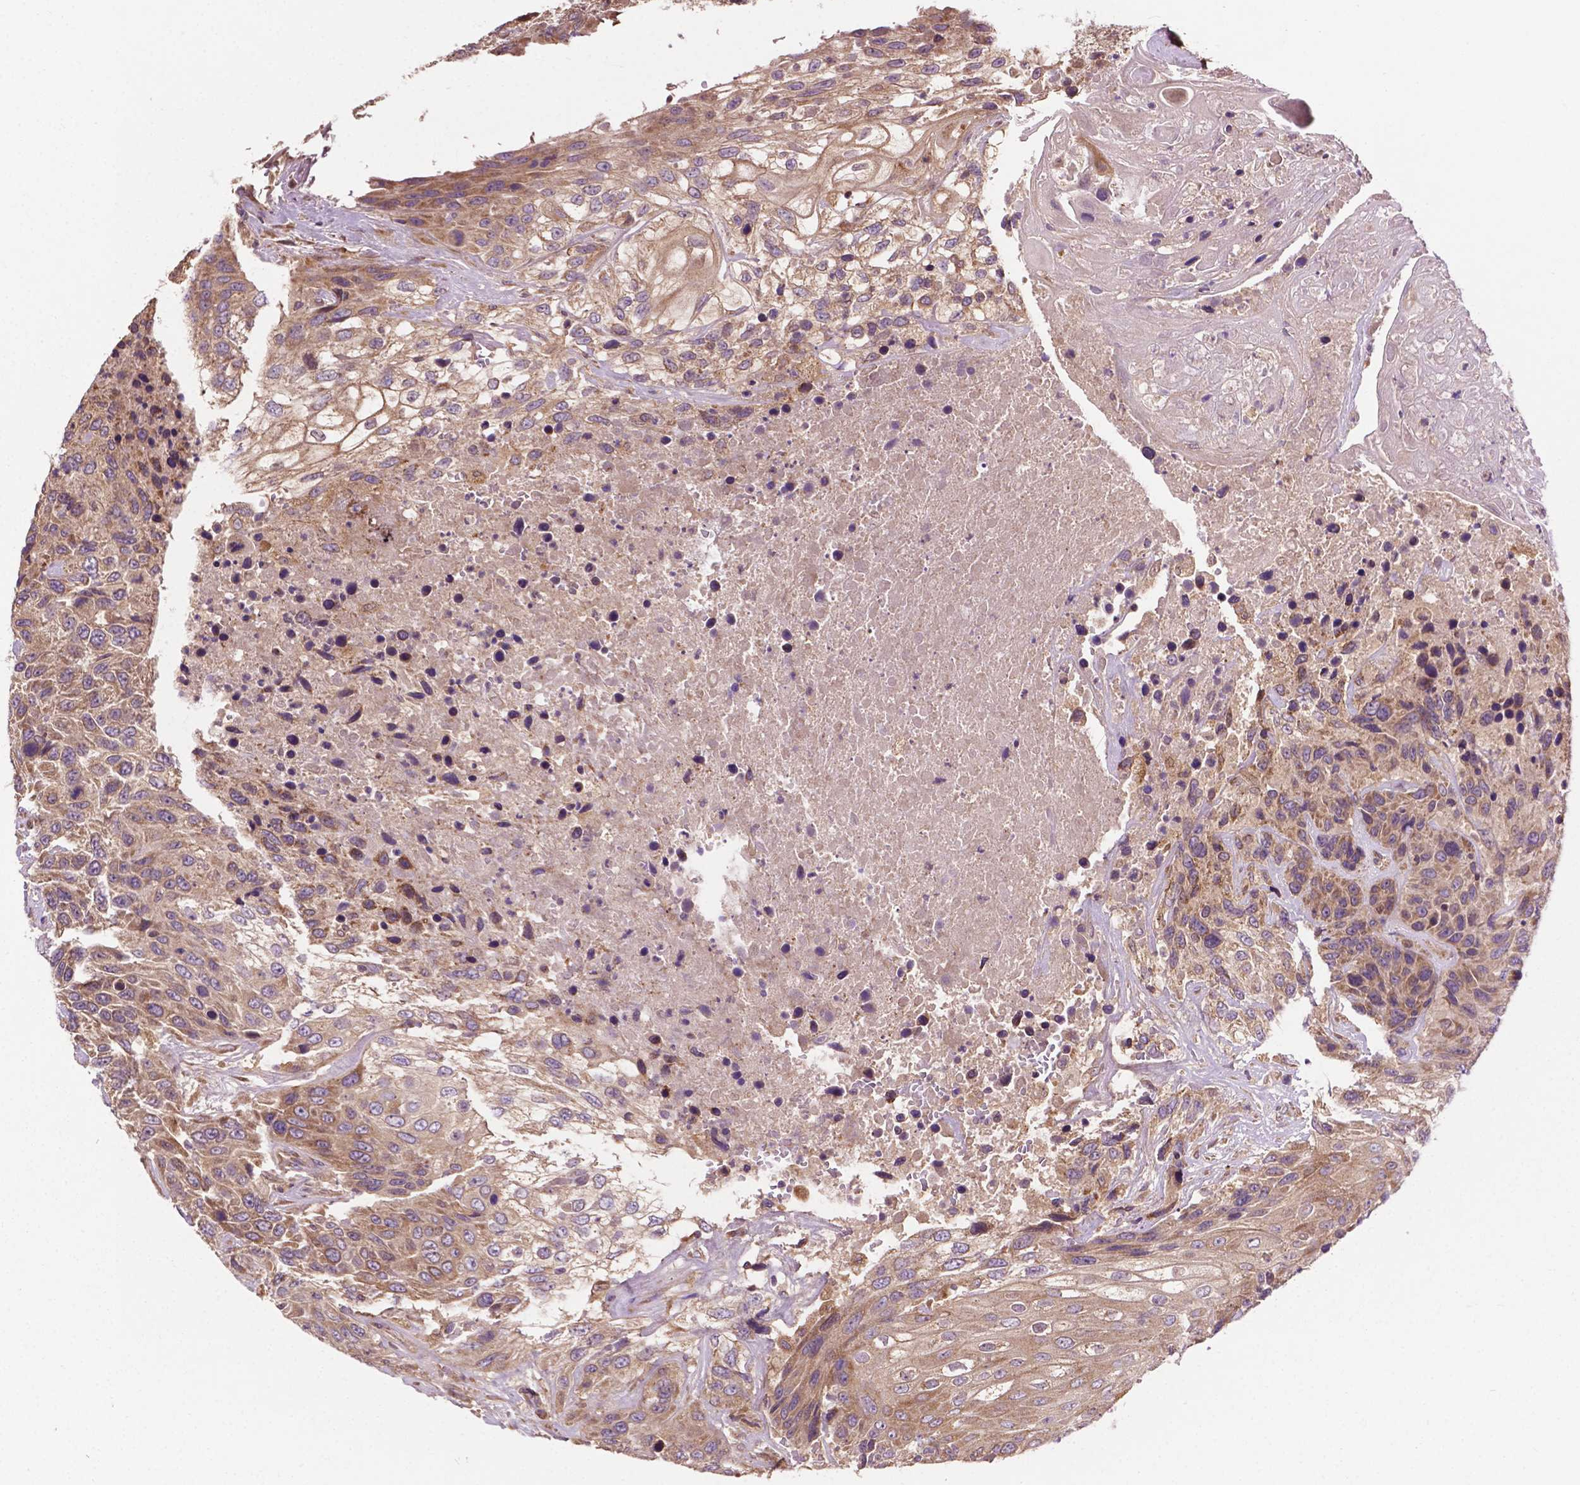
{"staining": {"intensity": "weak", "quantity": ">75%", "location": "cytoplasmic/membranous"}, "tissue": "urothelial cancer", "cell_type": "Tumor cells", "image_type": "cancer", "snomed": [{"axis": "morphology", "description": "Urothelial carcinoma, High grade"}, {"axis": "topography", "description": "Urinary bladder"}], "caption": "A low amount of weak cytoplasmic/membranous staining is present in approximately >75% of tumor cells in urothelial cancer tissue.", "gene": "GJA9", "patient": {"sex": "female", "age": 70}}